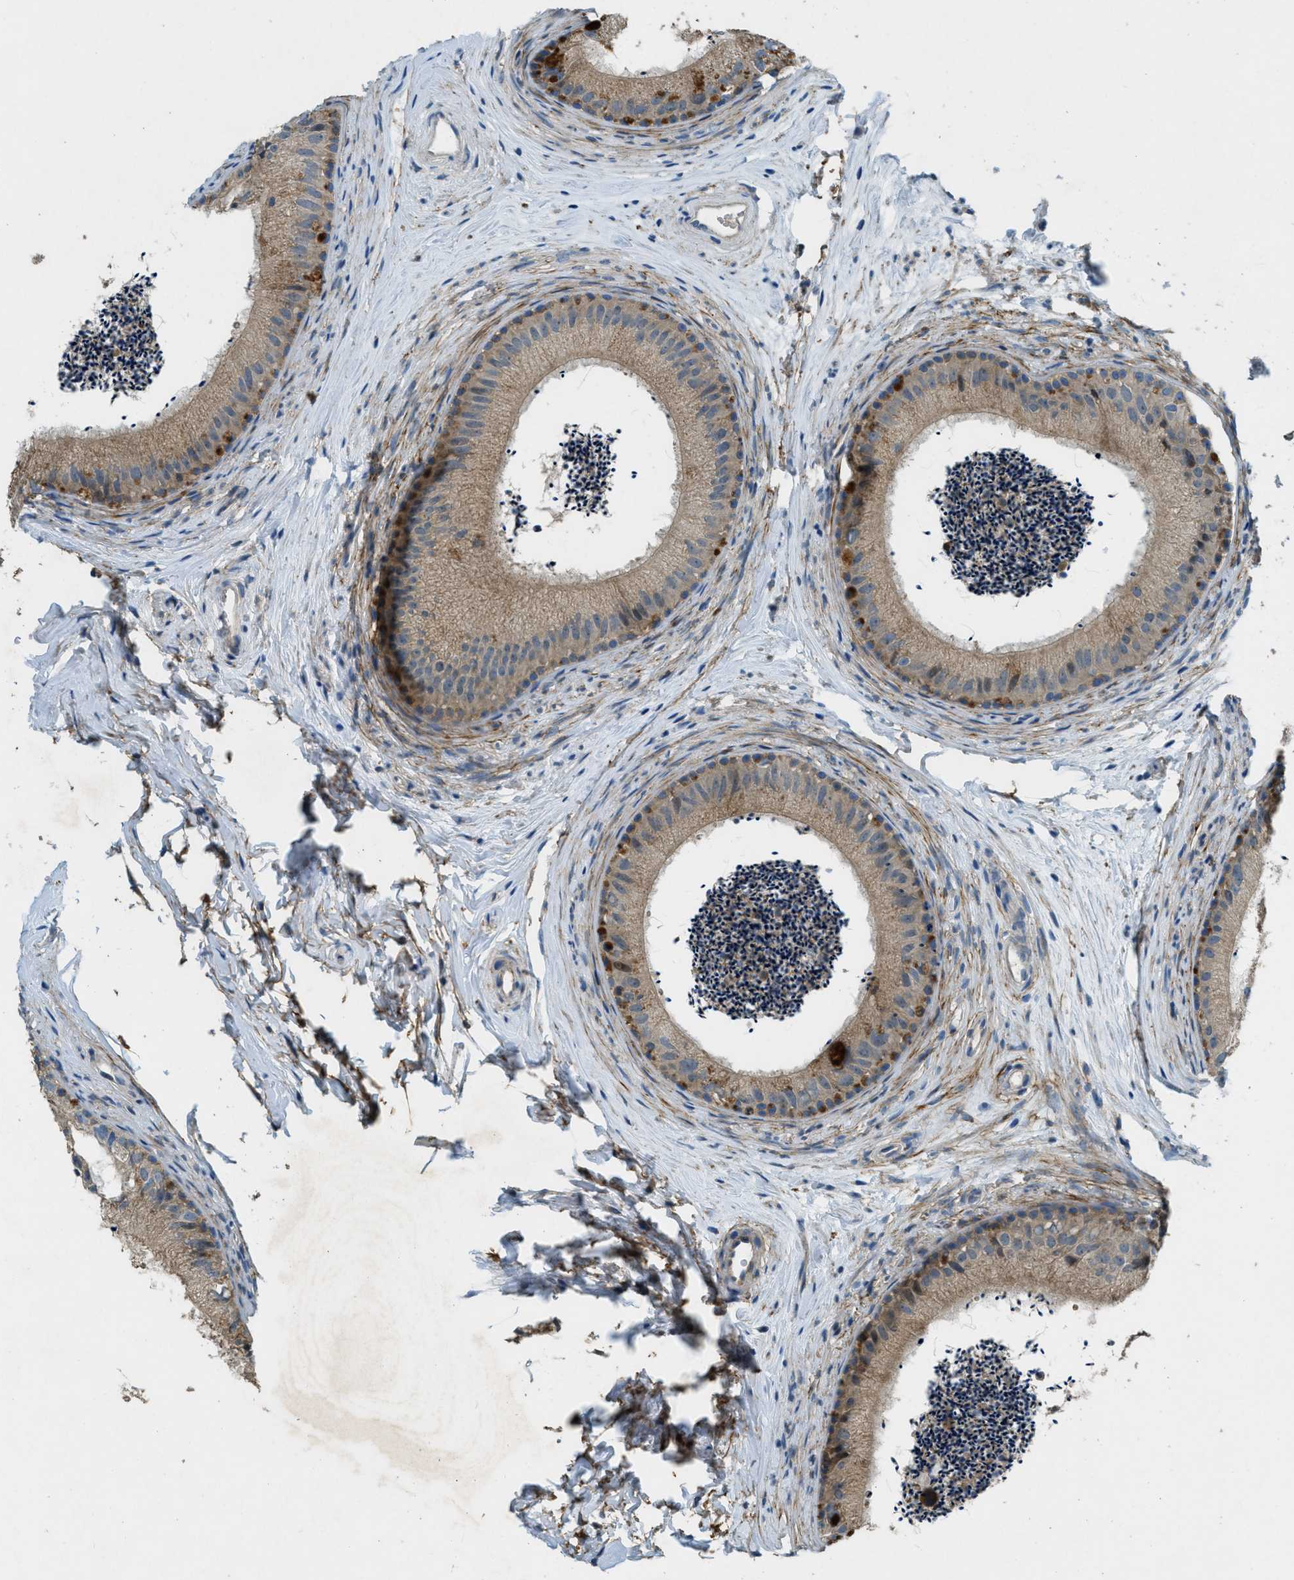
{"staining": {"intensity": "moderate", "quantity": ">75%", "location": "cytoplasmic/membranous"}, "tissue": "epididymis", "cell_type": "Glandular cells", "image_type": "normal", "snomed": [{"axis": "morphology", "description": "Normal tissue, NOS"}, {"axis": "topography", "description": "Epididymis"}], "caption": "This image exhibits immunohistochemistry staining of benign epididymis, with medium moderate cytoplasmic/membranous positivity in approximately >75% of glandular cells.", "gene": "SNX14", "patient": {"sex": "male", "age": 56}}